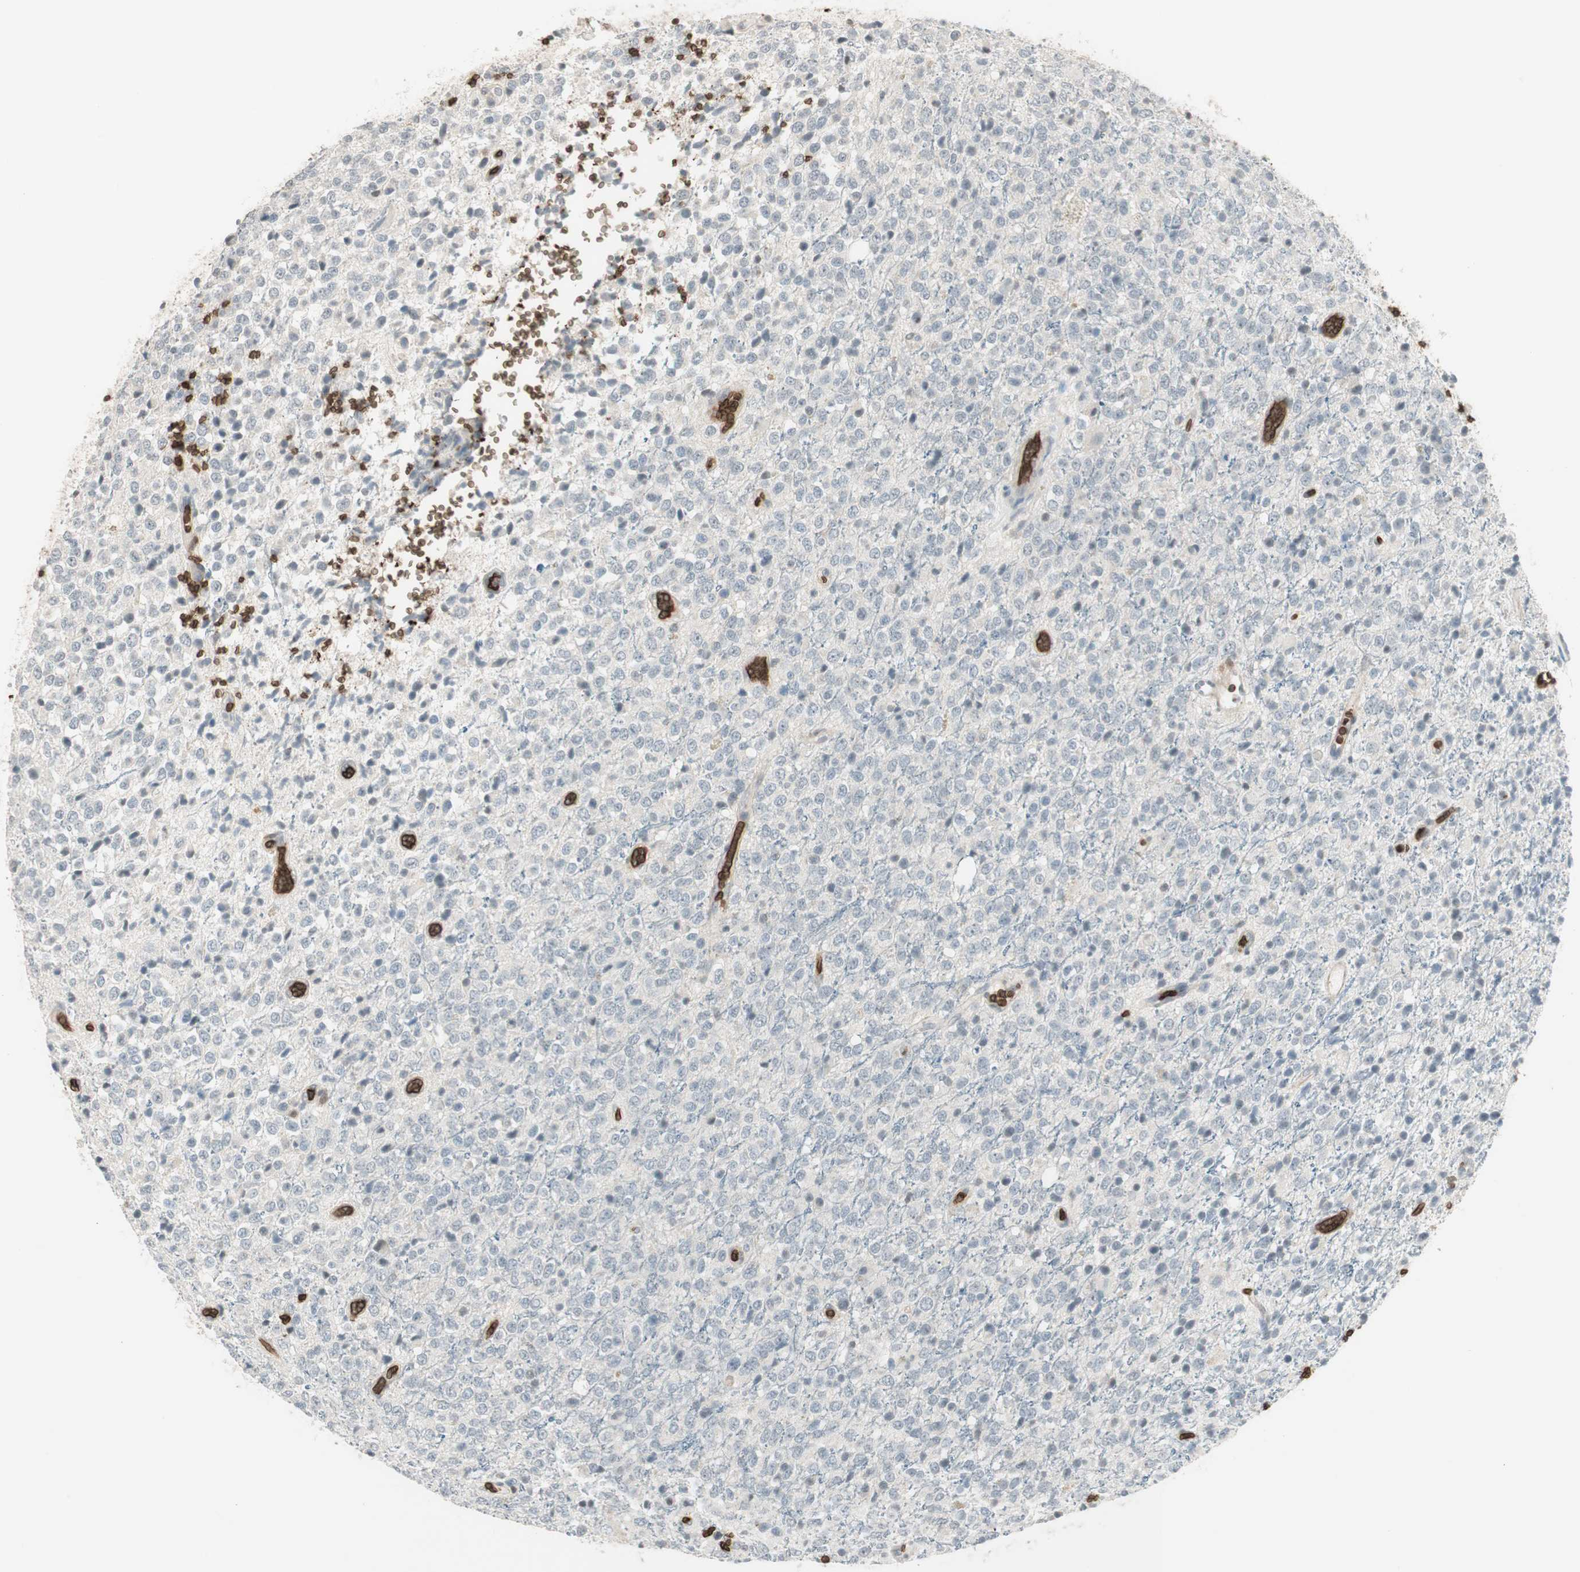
{"staining": {"intensity": "negative", "quantity": "none", "location": "none"}, "tissue": "glioma", "cell_type": "Tumor cells", "image_type": "cancer", "snomed": [{"axis": "morphology", "description": "Glioma, malignant, High grade"}, {"axis": "topography", "description": "pancreas cauda"}], "caption": "Malignant glioma (high-grade) was stained to show a protein in brown. There is no significant expression in tumor cells.", "gene": "MAP4K1", "patient": {"sex": "male", "age": 60}}